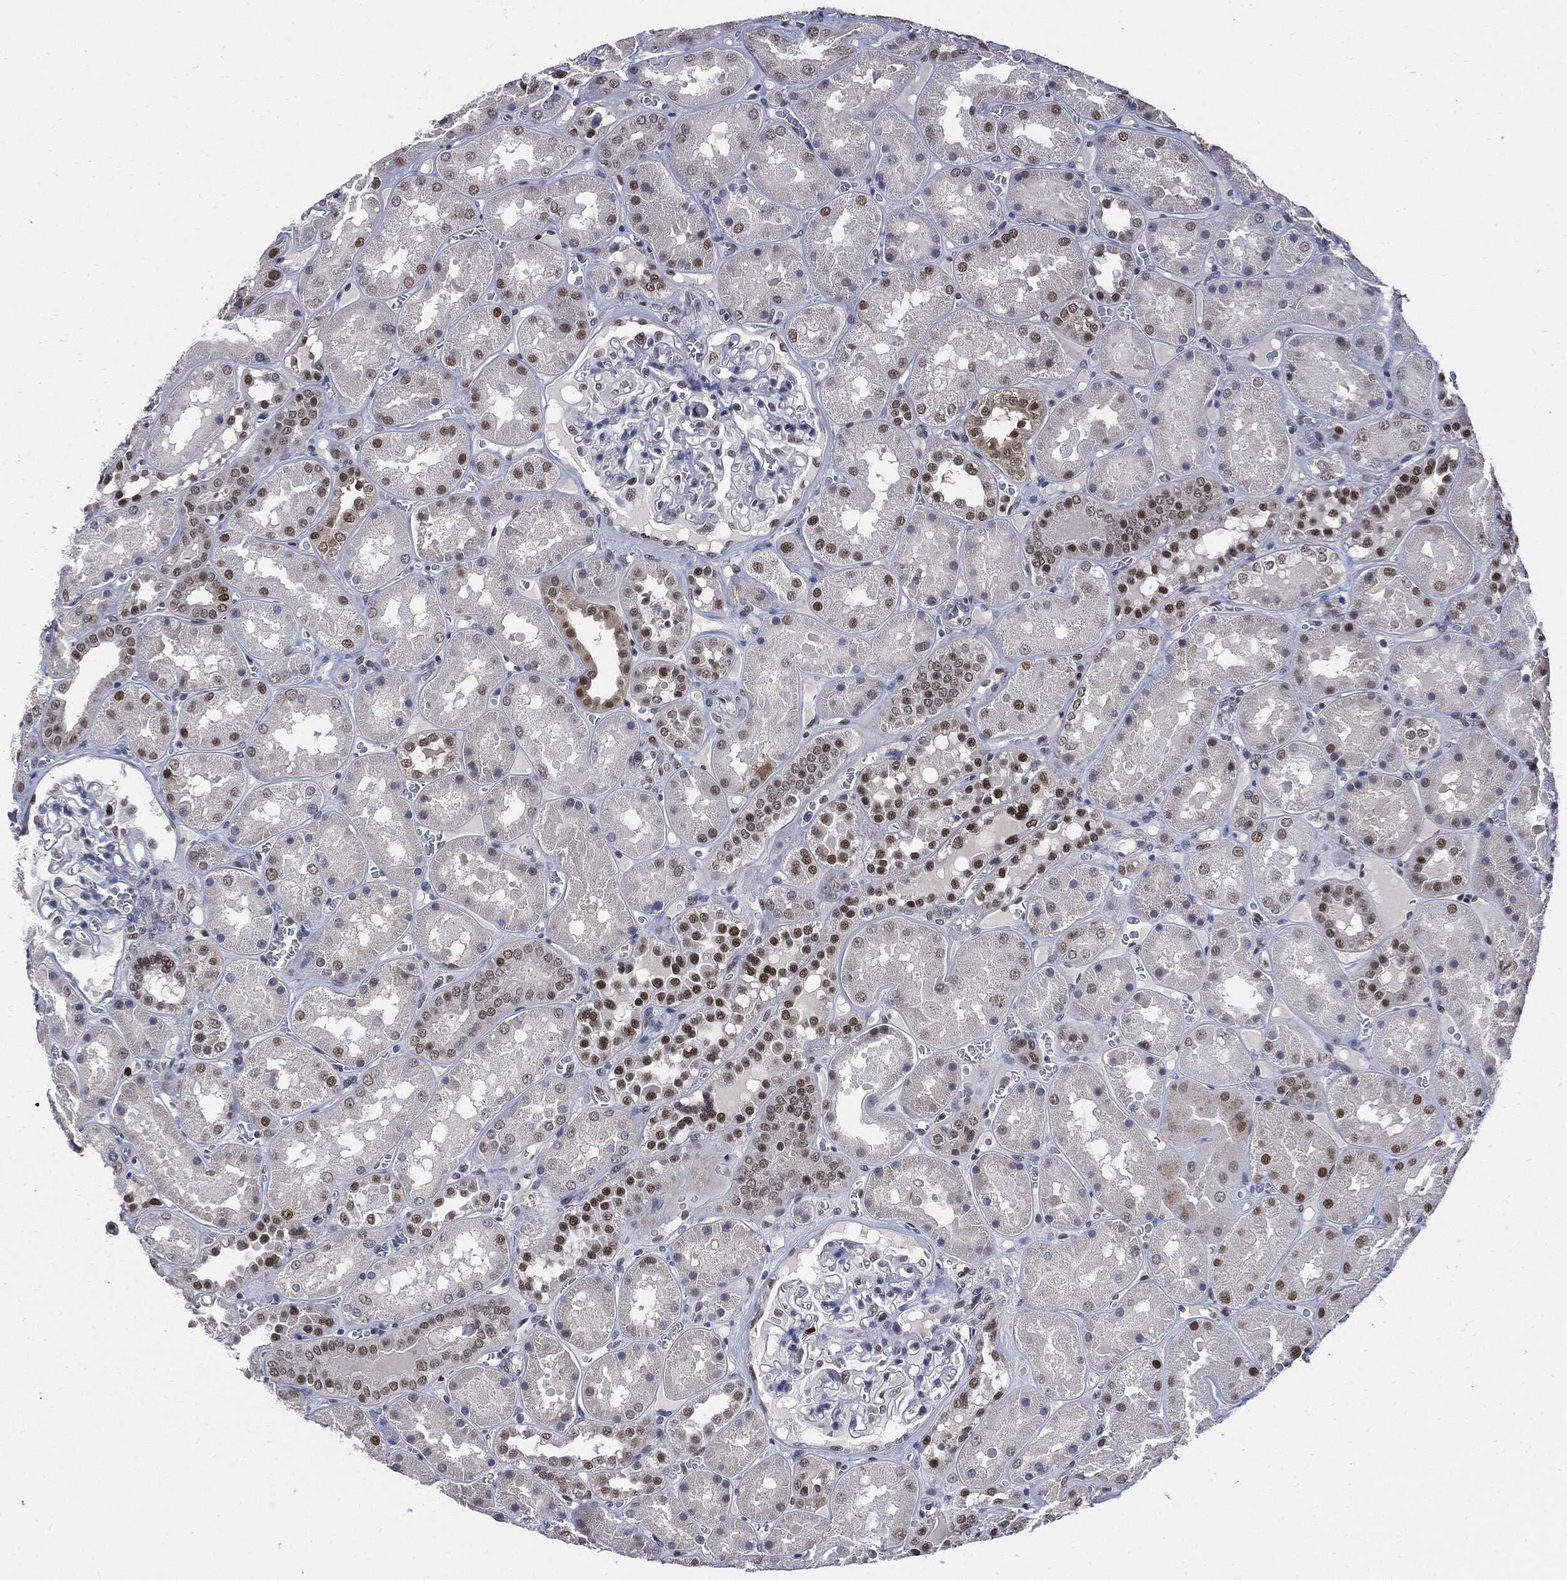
{"staining": {"intensity": "moderate", "quantity": "<25%", "location": "nuclear"}, "tissue": "kidney", "cell_type": "Cells in glomeruli", "image_type": "normal", "snomed": [{"axis": "morphology", "description": "Normal tissue, NOS"}, {"axis": "topography", "description": "Kidney"}], "caption": "Protein analysis of normal kidney demonstrates moderate nuclear staining in about <25% of cells in glomeruli. The protein of interest is shown in brown color, while the nuclei are stained blue.", "gene": "PCNA", "patient": {"sex": "male", "age": 73}}